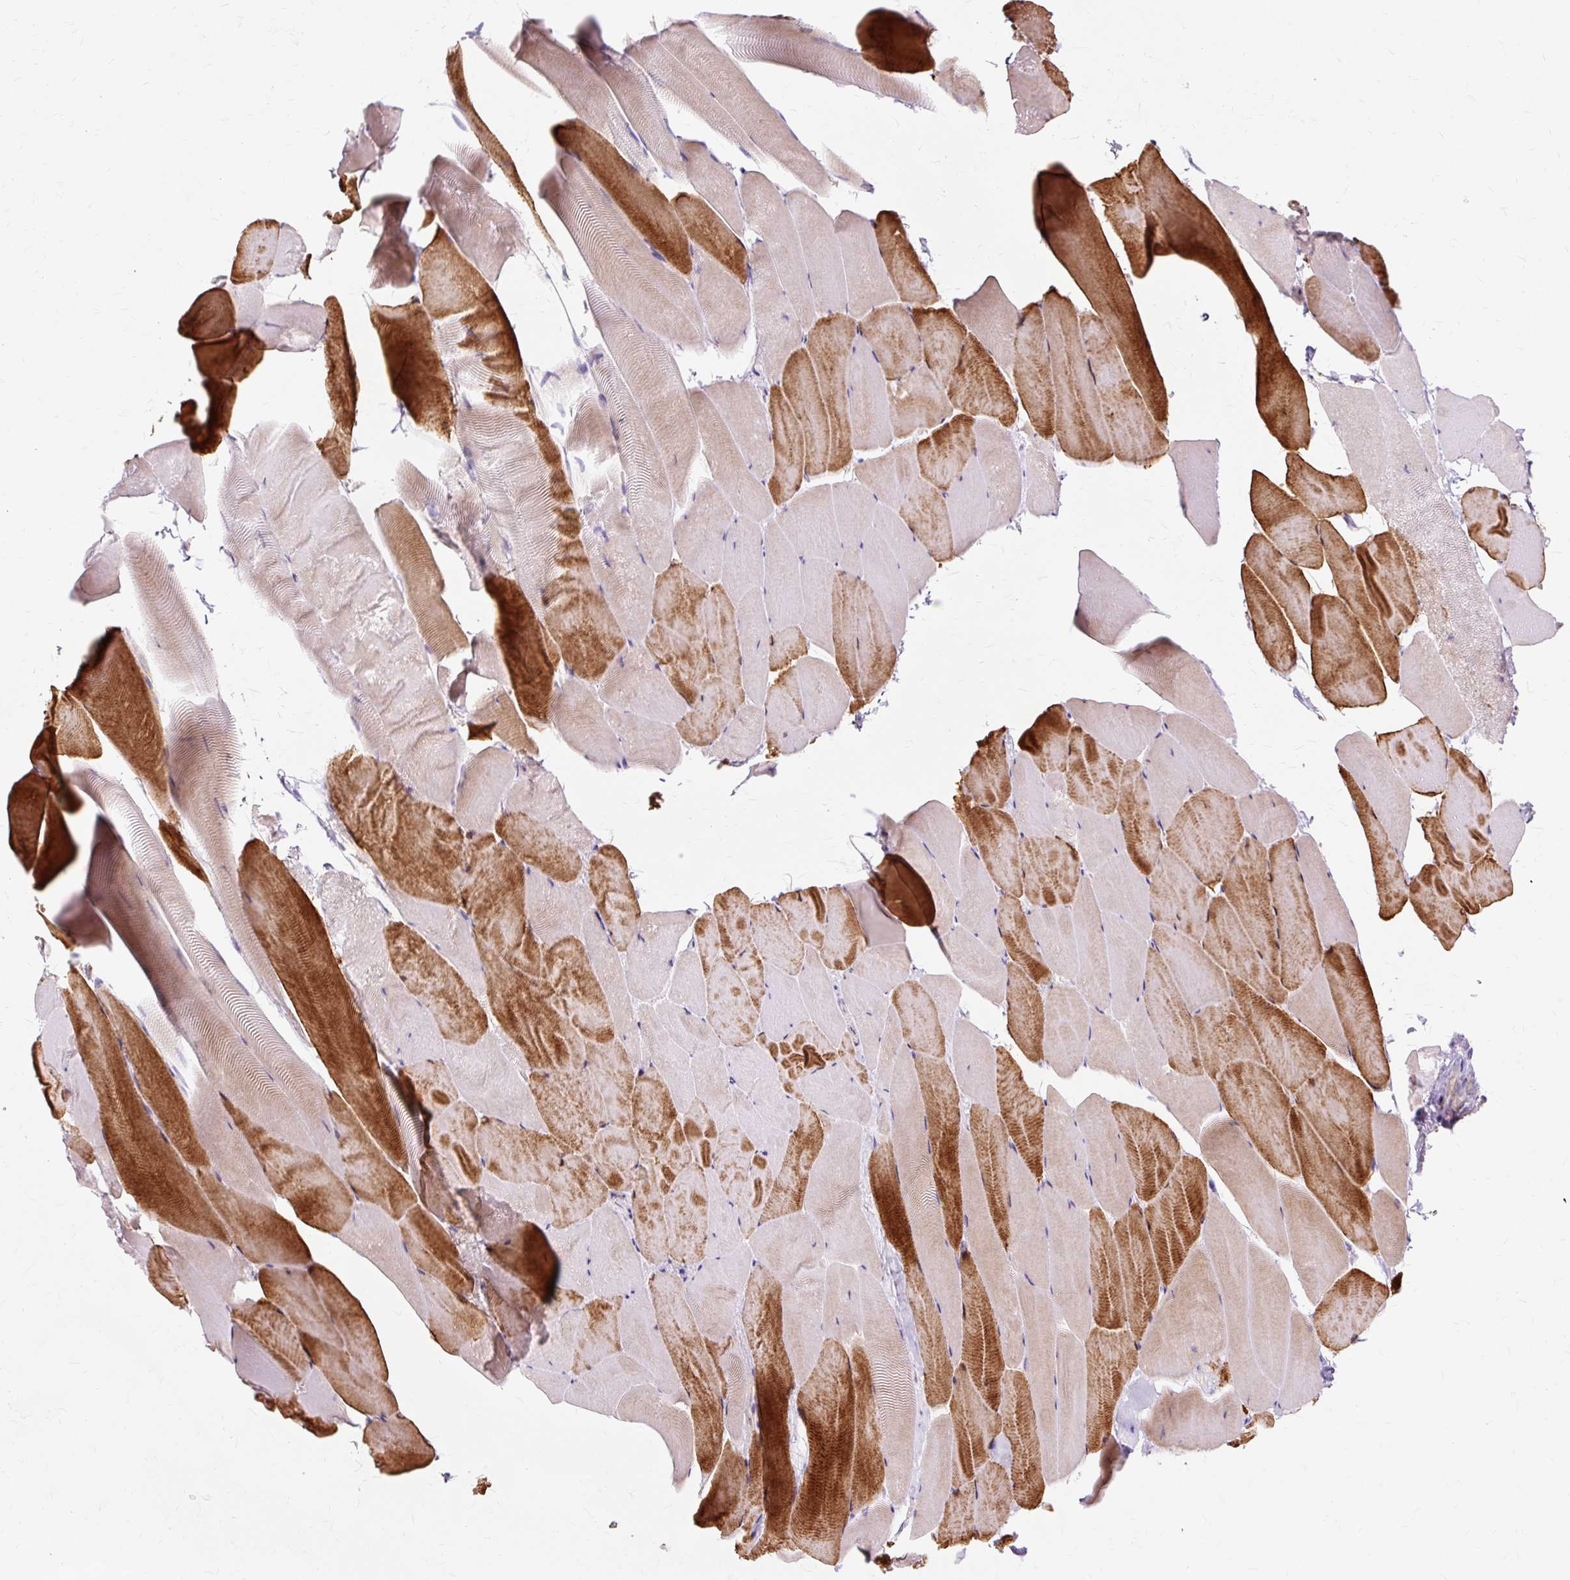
{"staining": {"intensity": "strong", "quantity": "25%-75%", "location": "cytoplasmic/membranous"}, "tissue": "skeletal muscle", "cell_type": "Myocytes", "image_type": "normal", "snomed": [{"axis": "morphology", "description": "Normal tissue, NOS"}, {"axis": "topography", "description": "Skeletal muscle"}], "caption": "Strong cytoplasmic/membranous protein staining is appreciated in about 25%-75% of myocytes in skeletal muscle. (DAB (3,3'-diaminobenzidine) IHC, brown staining for protein, blue staining for nuclei).", "gene": "DCTN4", "patient": {"sex": "female", "age": 64}}